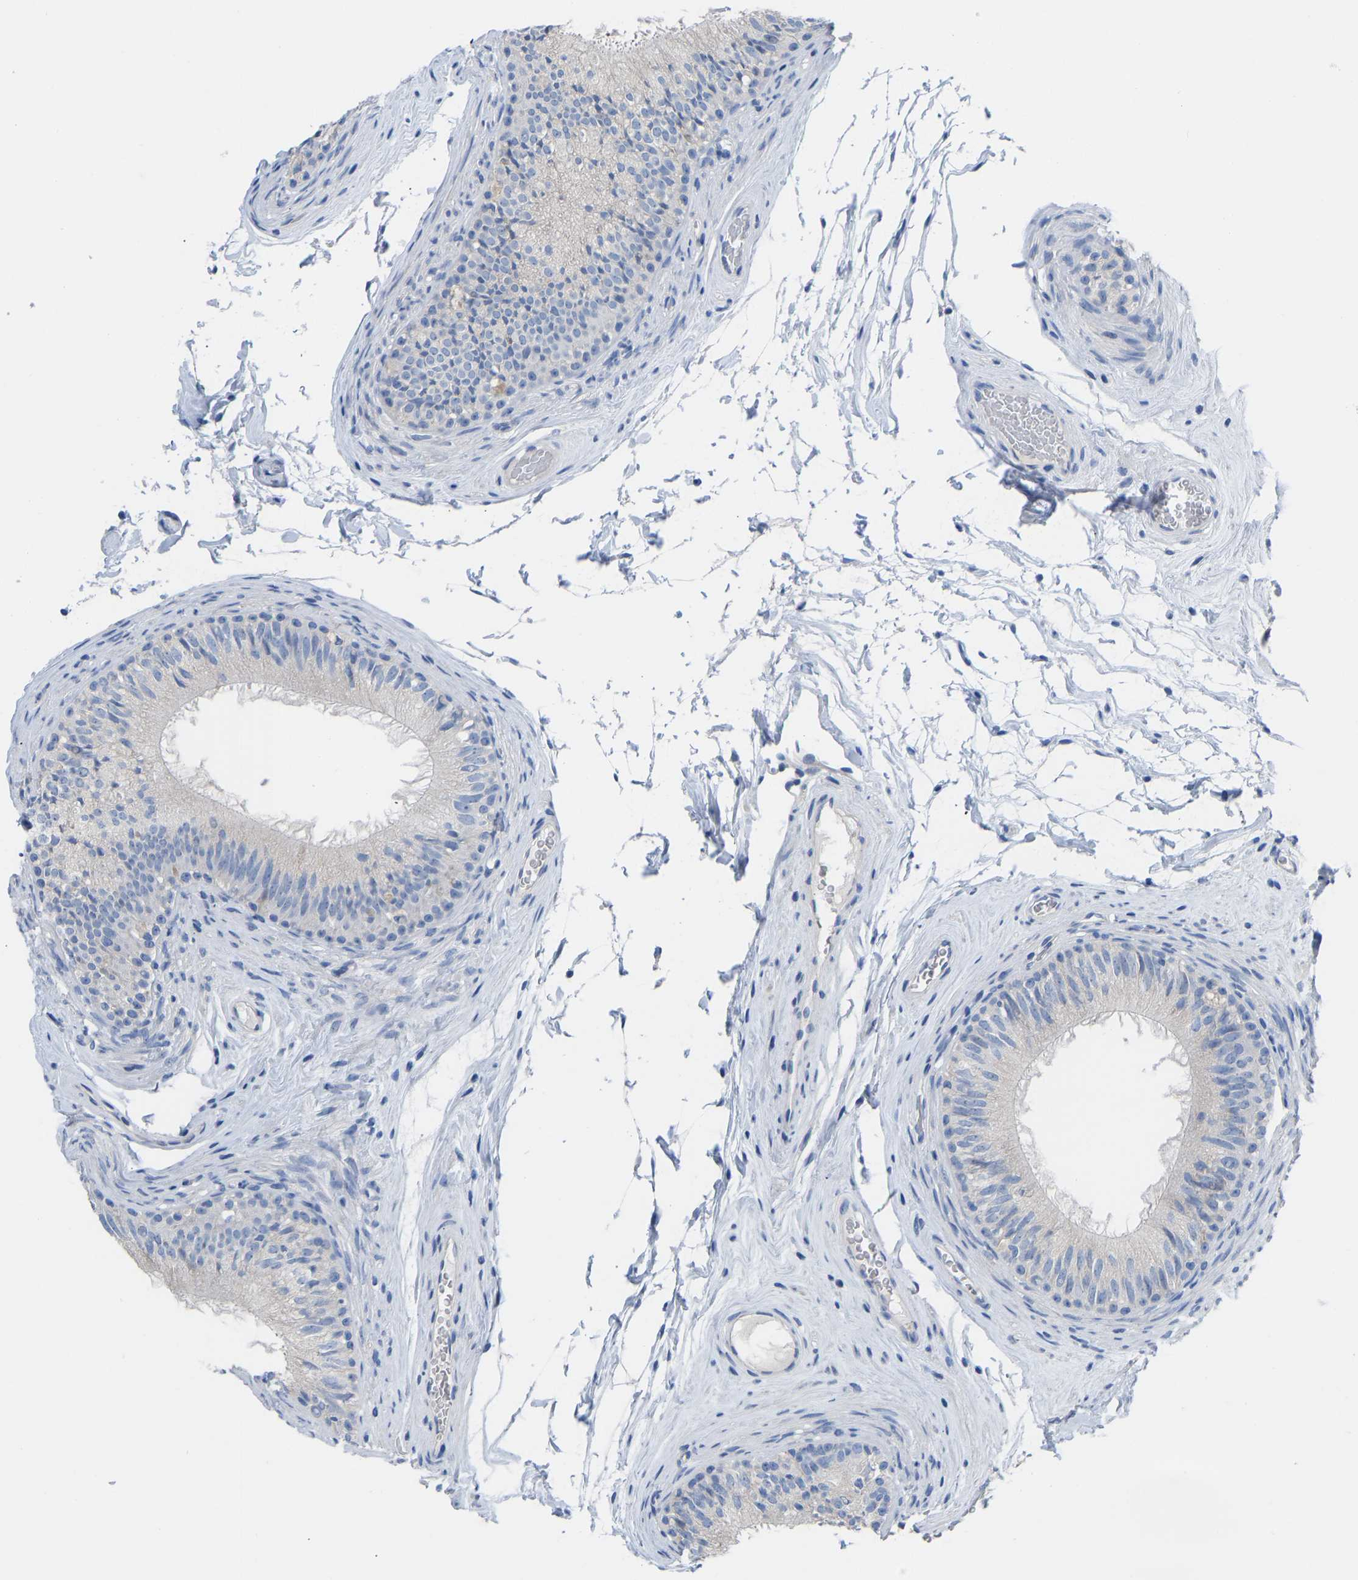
{"staining": {"intensity": "negative", "quantity": "none", "location": "none"}, "tissue": "epididymis", "cell_type": "Glandular cells", "image_type": "normal", "snomed": [{"axis": "morphology", "description": "Normal tissue, NOS"}, {"axis": "topography", "description": "Testis"}, {"axis": "topography", "description": "Epididymis"}], "caption": "A high-resolution image shows immunohistochemistry staining of normal epididymis, which reveals no significant expression in glandular cells. (DAB (3,3'-diaminobenzidine) IHC with hematoxylin counter stain).", "gene": "OLIG2", "patient": {"sex": "male", "age": 36}}